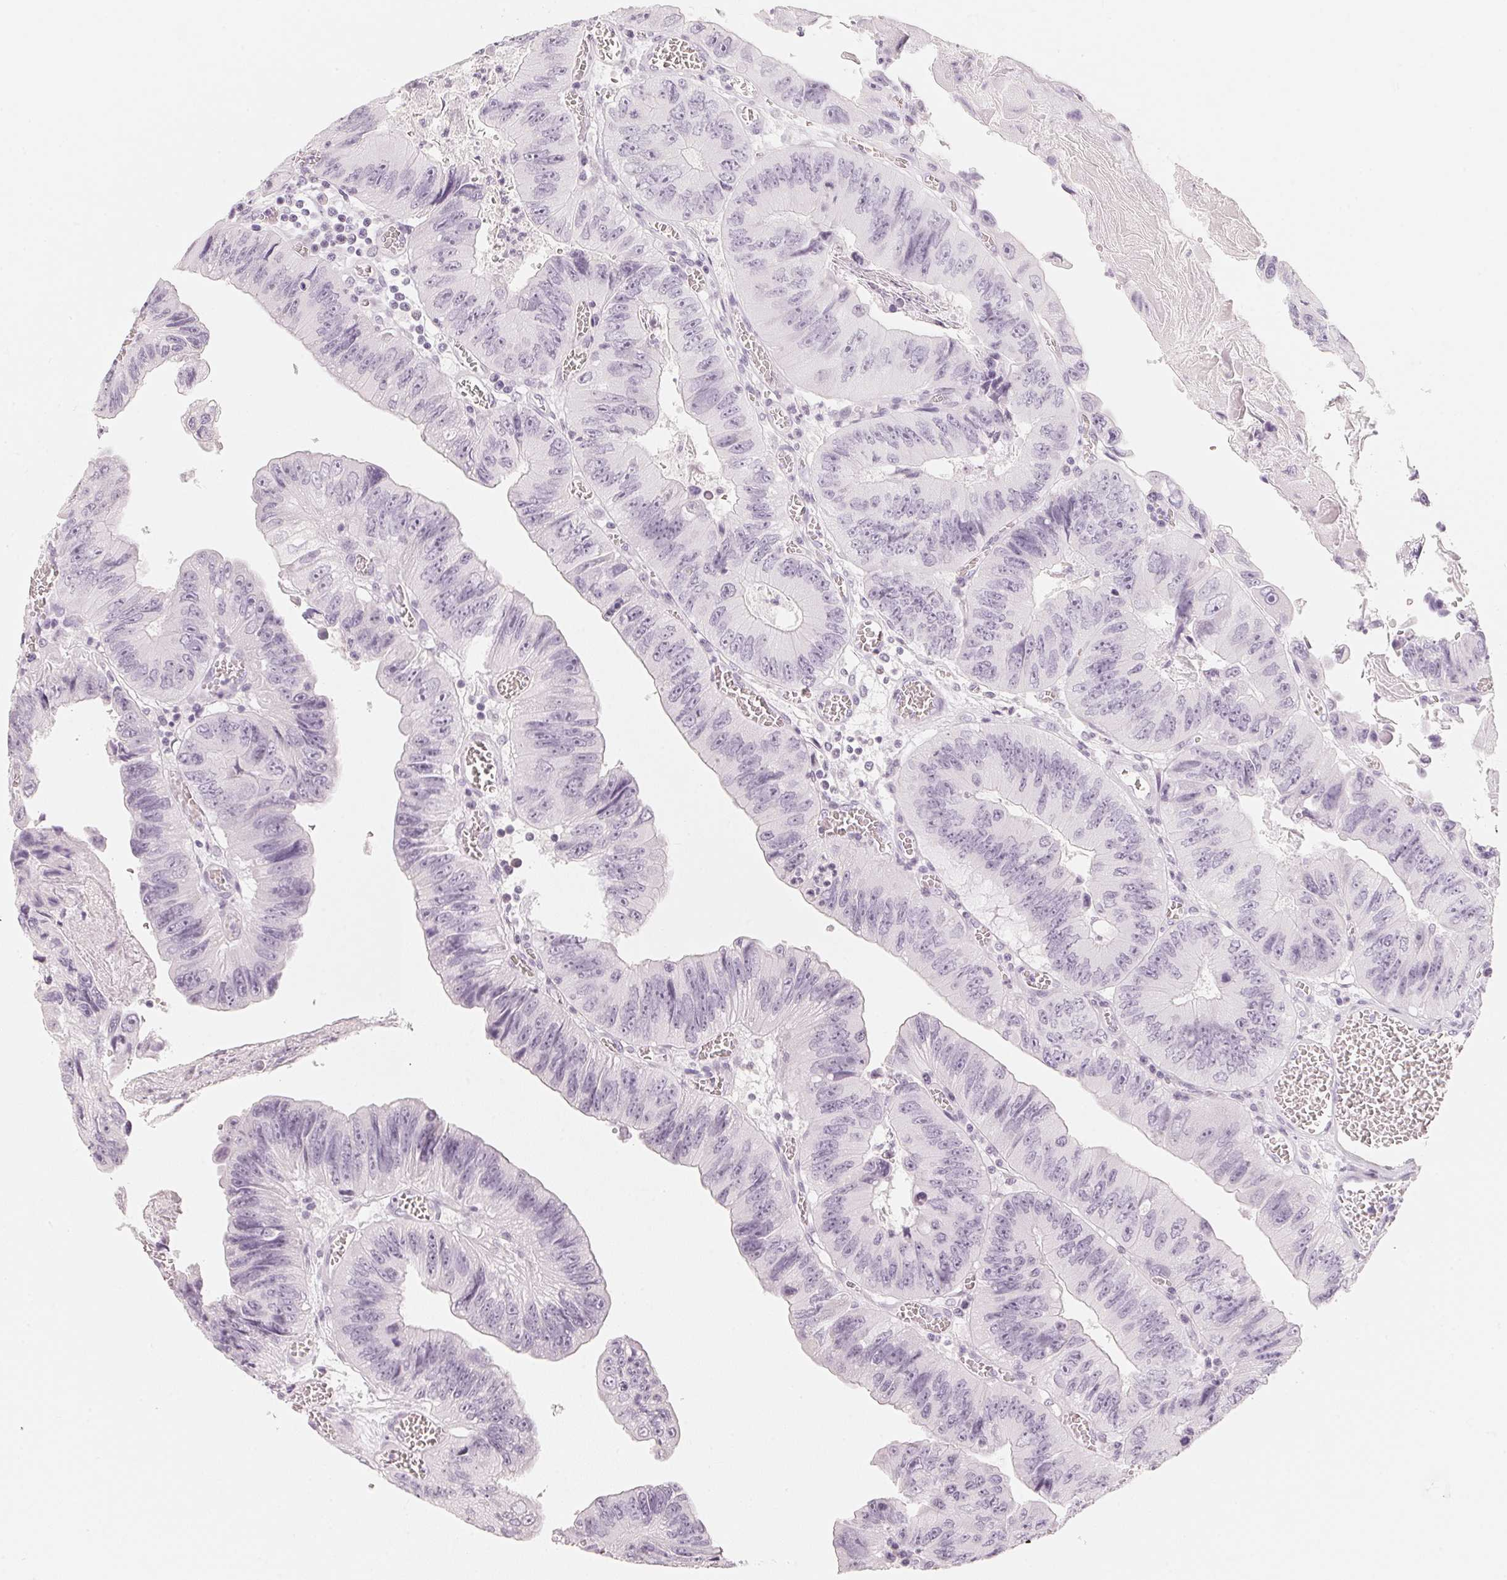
{"staining": {"intensity": "negative", "quantity": "none", "location": "none"}, "tissue": "colorectal cancer", "cell_type": "Tumor cells", "image_type": "cancer", "snomed": [{"axis": "morphology", "description": "Adenocarcinoma, NOS"}, {"axis": "topography", "description": "Colon"}], "caption": "A histopathology image of colorectal cancer (adenocarcinoma) stained for a protein shows no brown staining in tumor cells. Brightfield microscopy of immunohistochemistry stained with DAB (brown) and hematoxylin (blue), captured at high magnification.", "gene": "SLC22A8", "patient": {"sex": "female", "age": 84}}